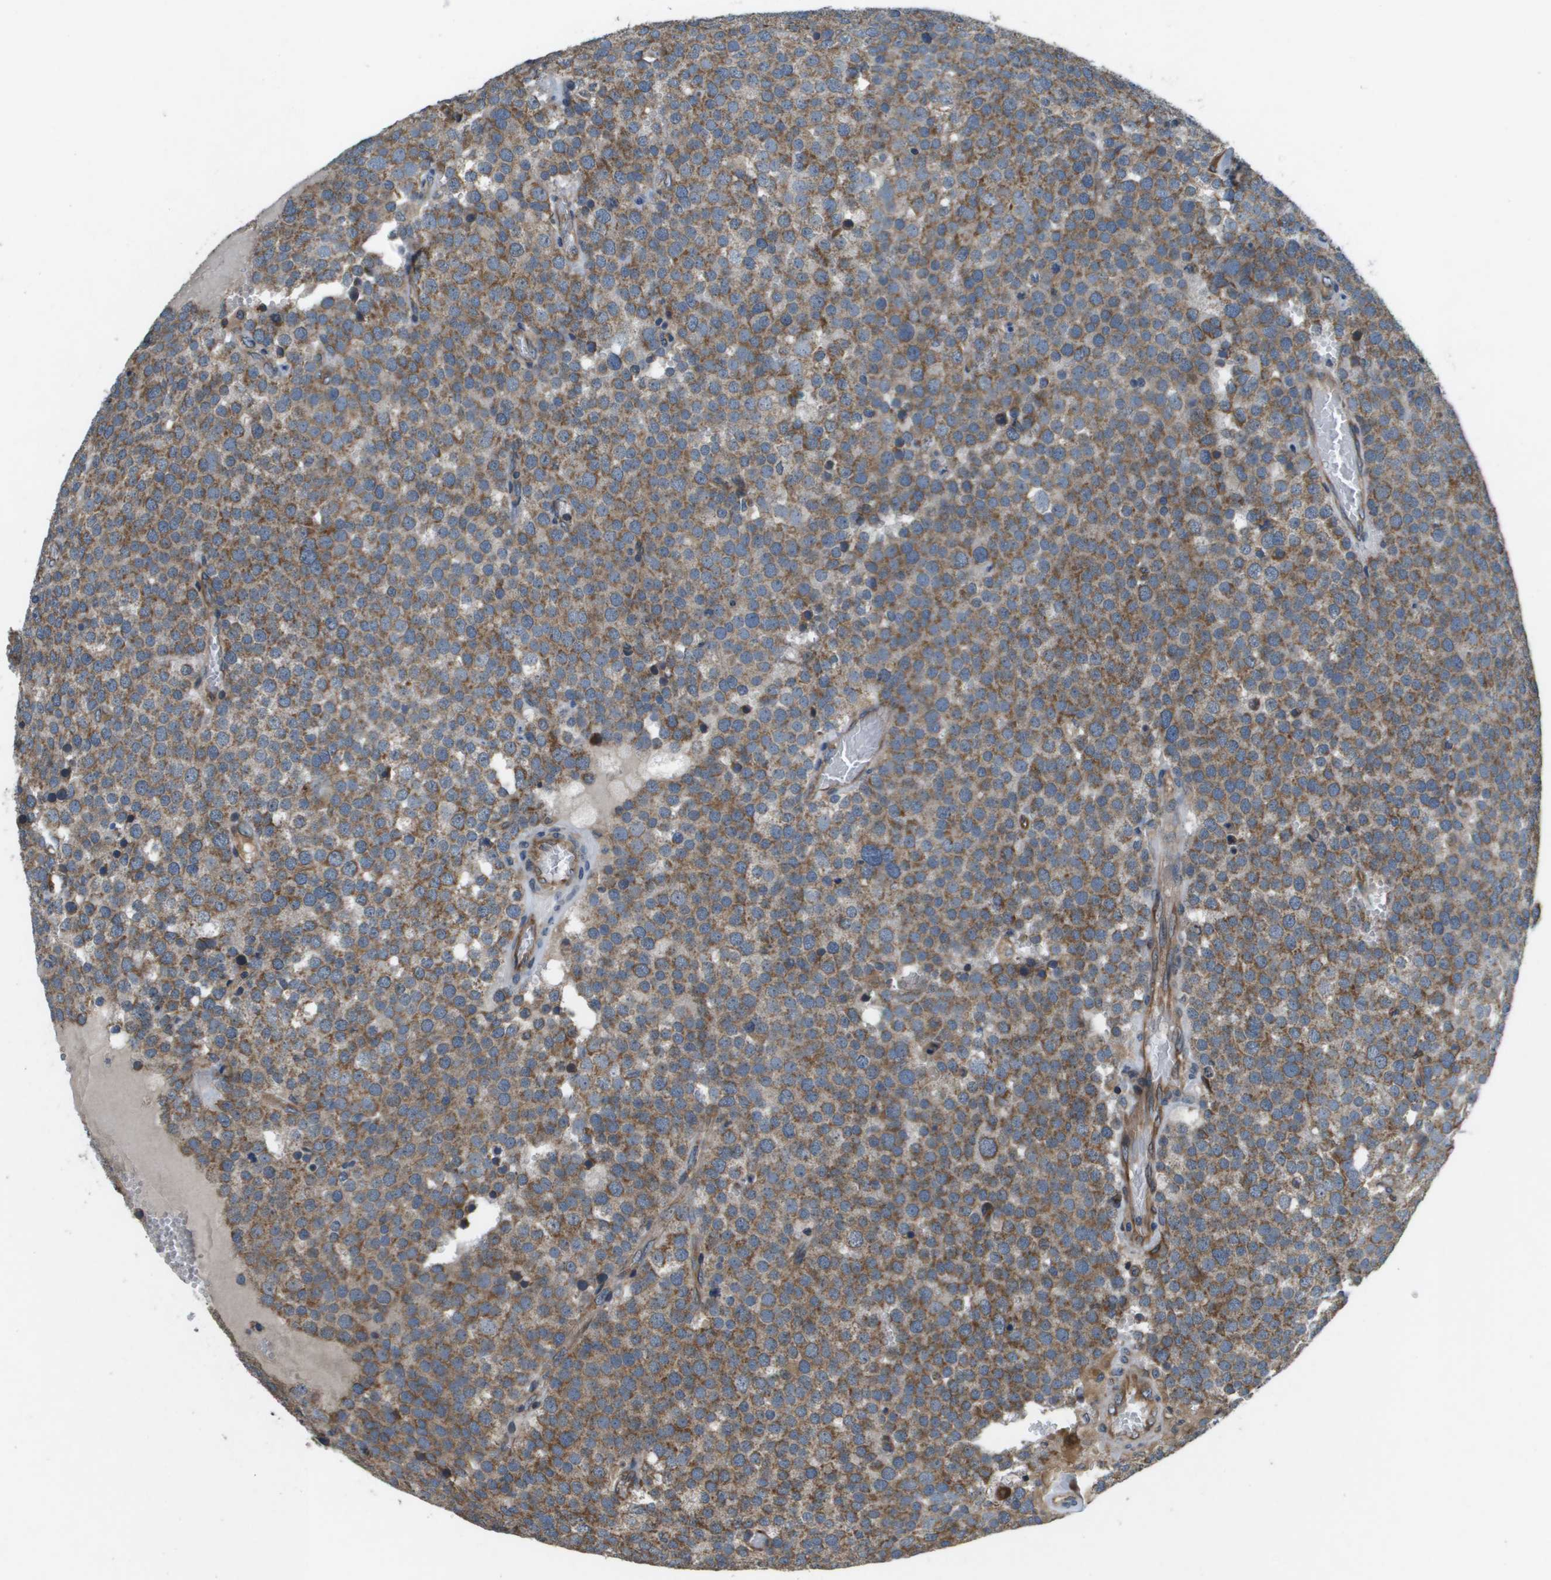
{"staining": {"intensity": "moderate", "quantity": "25%-75%", "location": "cytoplasmic/membranous"}, "tissue": "testis cancer", "cell_type": "Tumor cells", "image_type": "cancer", "snomed": [{"axis": "morphology", "description": "Normal tissue, NOS"}, {"axis": "morphology", "description": "Seminoma, NOS"}, {"axis": "topography", "description": "Testis"}], "caption": "High-magnification brightfield microscopy of seminoma (testis) stained with DAB (3,3'-diaminobenzidine) (brown) and counterstained with hematoxylin (blue). tumor cells exhibit moderate cytoplasmic/membranous staining is seen in about25%-75% of cells.", "gene": "SAMSN1", "patient": {"sex": "male", "age": 71}}